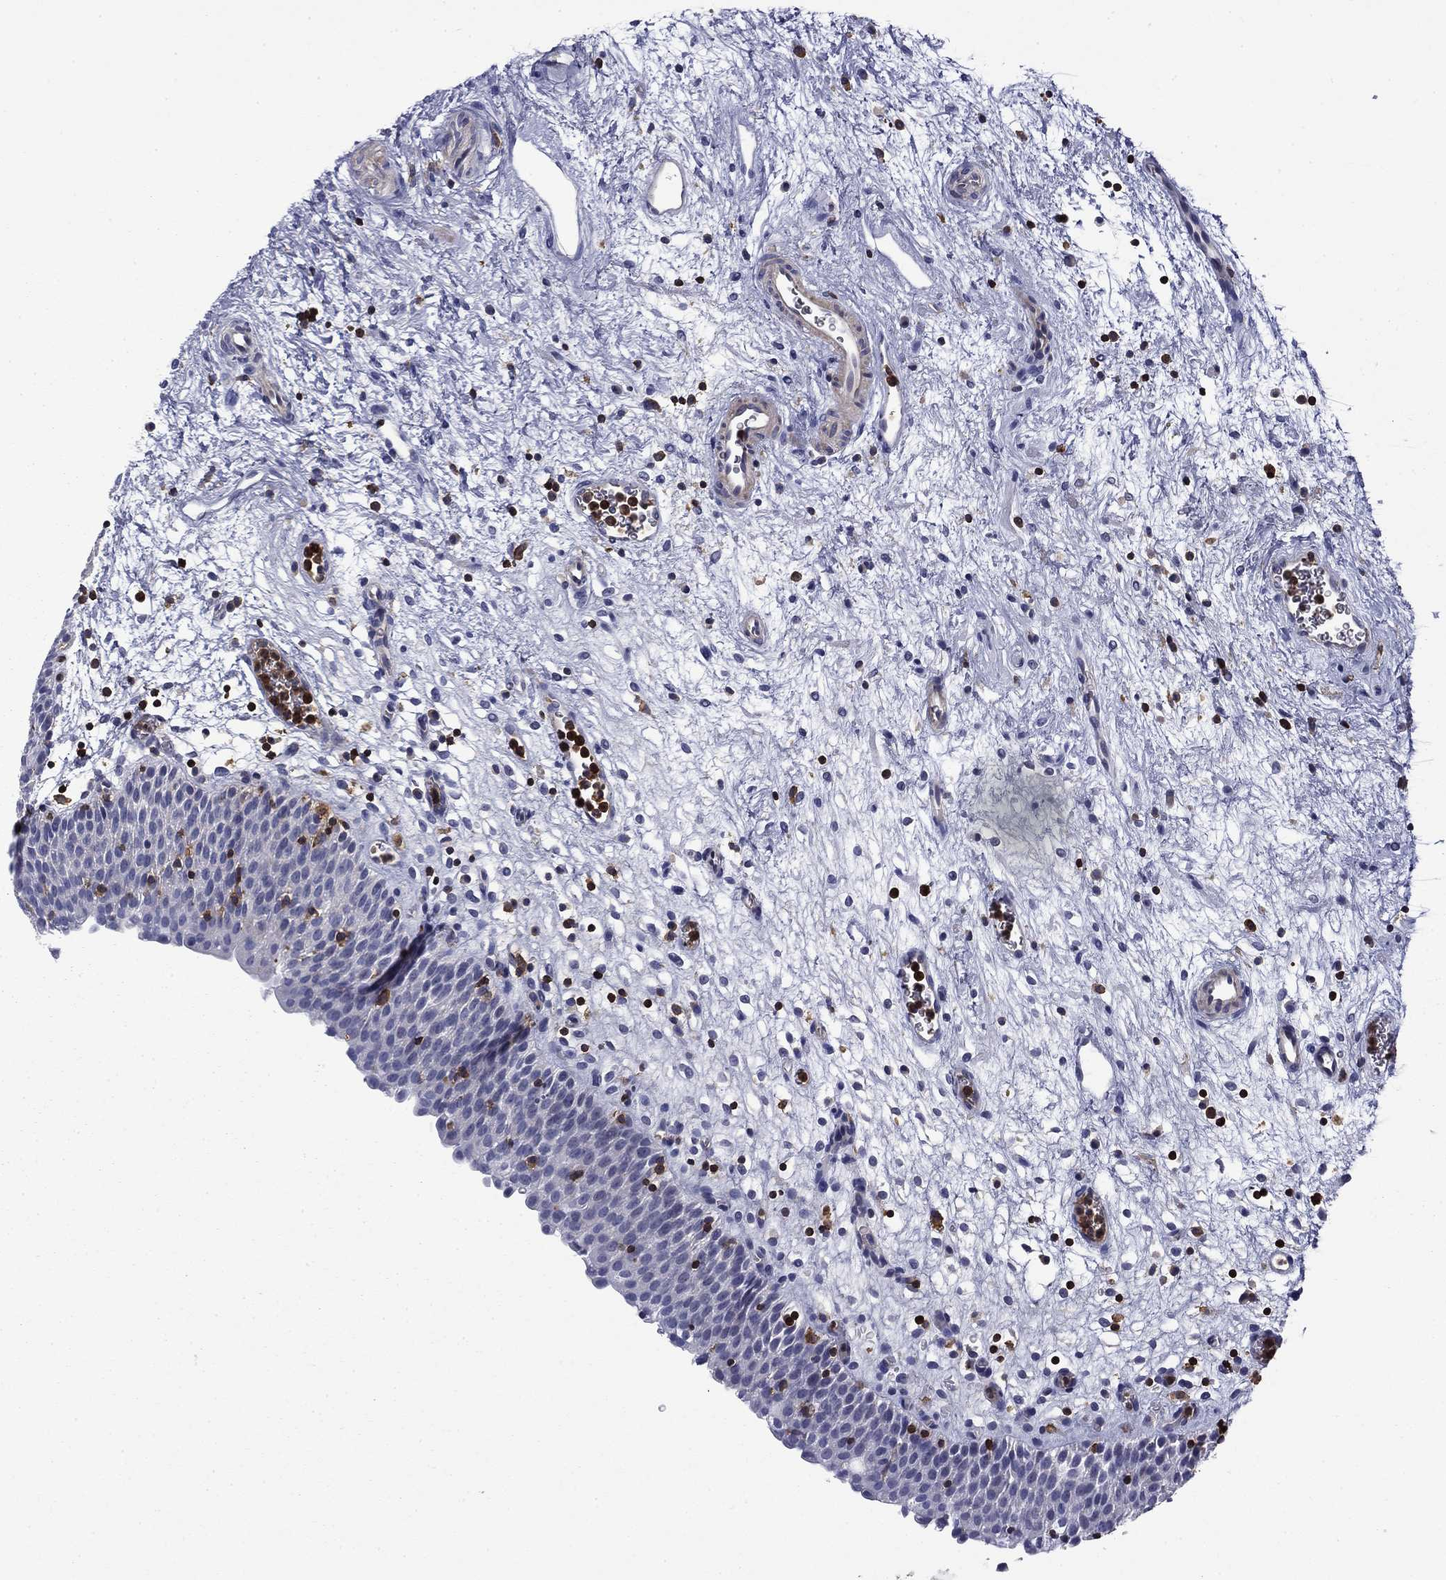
{"staining": {"intensity": "negative", "quantity": "none", "location": "none"}, "tissue": "urinary bladder", "cell_type": "Urothelial cells", "image_type": "normal", "snomed": [{"axis": "morphology", "description": "Normal tissue, NOS"}, {"axis": "topography", "description": "Urinary bladder"}], "caption": "Protein analysis of benign urinary bladder exhibits no significant expression in urothelial cells.", "gene": "ARHGAP45", "patient": {"sex": "male", "age": 37}}